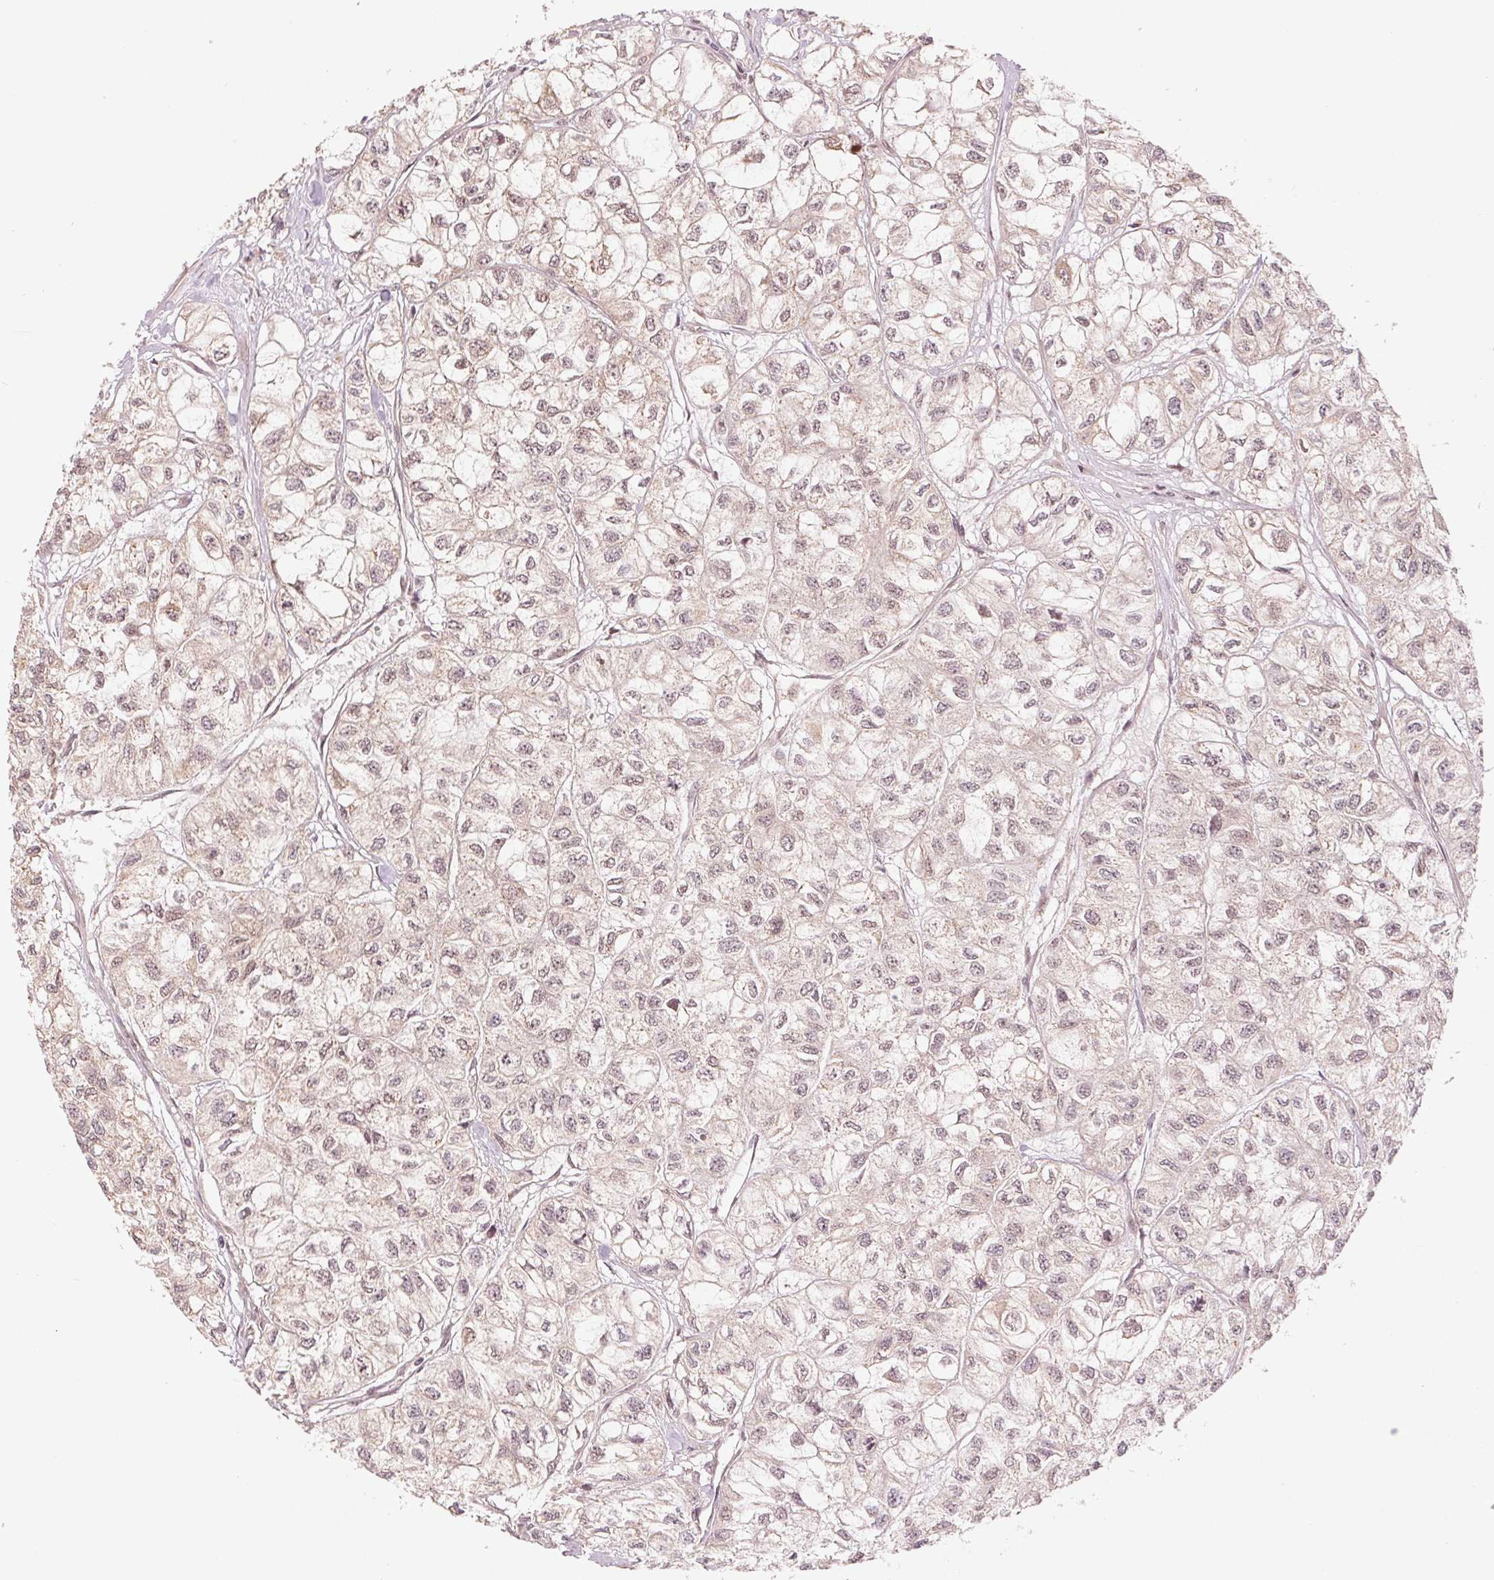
{"staining": {"intensity": "weak", "quantity": ">75%", "location": "cytoplasmic/membranous,nuclear"}, "tissue": "renal cancer", "cell_type": "Tumor cells", "image_type": "cancer", "snomed": [{"axis": "morphology", "description": "Adenocarcinoma, NOS"}, {"axis": "topography", "description": "Kidney"}], "caption": "Immunohistochemistry micrograph of human adenocarcinoma (renal) stained for a protein (brown), which reveals low levels of weak cytoplasmic/membranous and nuclear expression in approximately >75% of tumor cells.", "gene": "ERI3", "patient": {"sex": "male", "age": 56}}